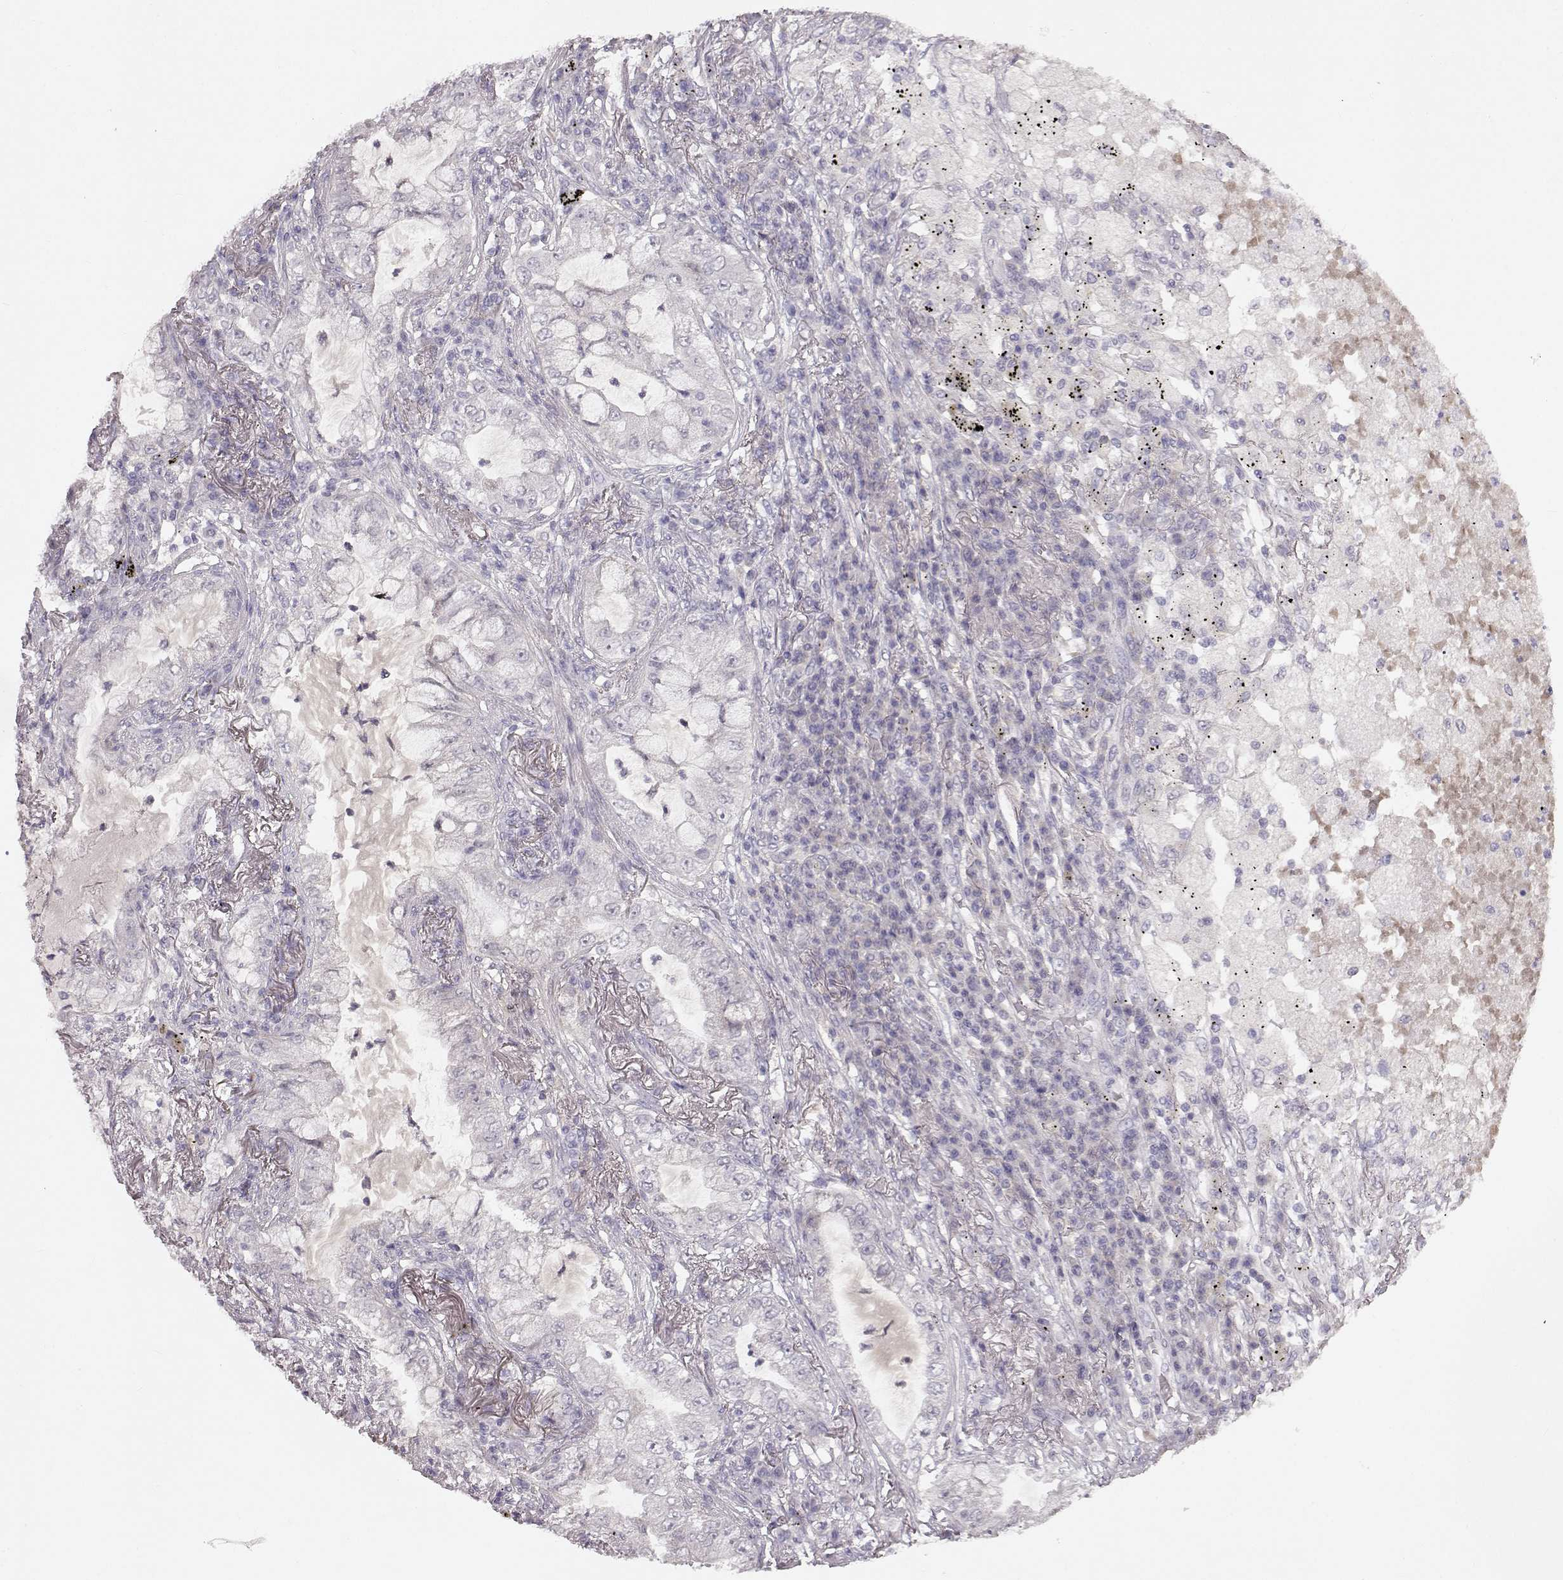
{"staining": {"intensity": "negative", "quantity": "none", "location": "none"}, "tissue": "lung cancer", "cell_type": "Tumor cells", "image_type": "cancer", "snomed": [{"axis": "morphology", "description": "Adenocarcinoma, NOS"}, {"axis": "topography", "description": "Lung"}], "caption": "Tumor cells show no significant protein staining in lung cancer (adenocarcinoma). Brightfield microscopy of IHC stained with DAB (3,3'-diaminobenzidine) (brown) and hematoxylin (blue), captured at high magnification.", "gene": "SPAG17", "patient": {"sex": "female", "age": 73}}